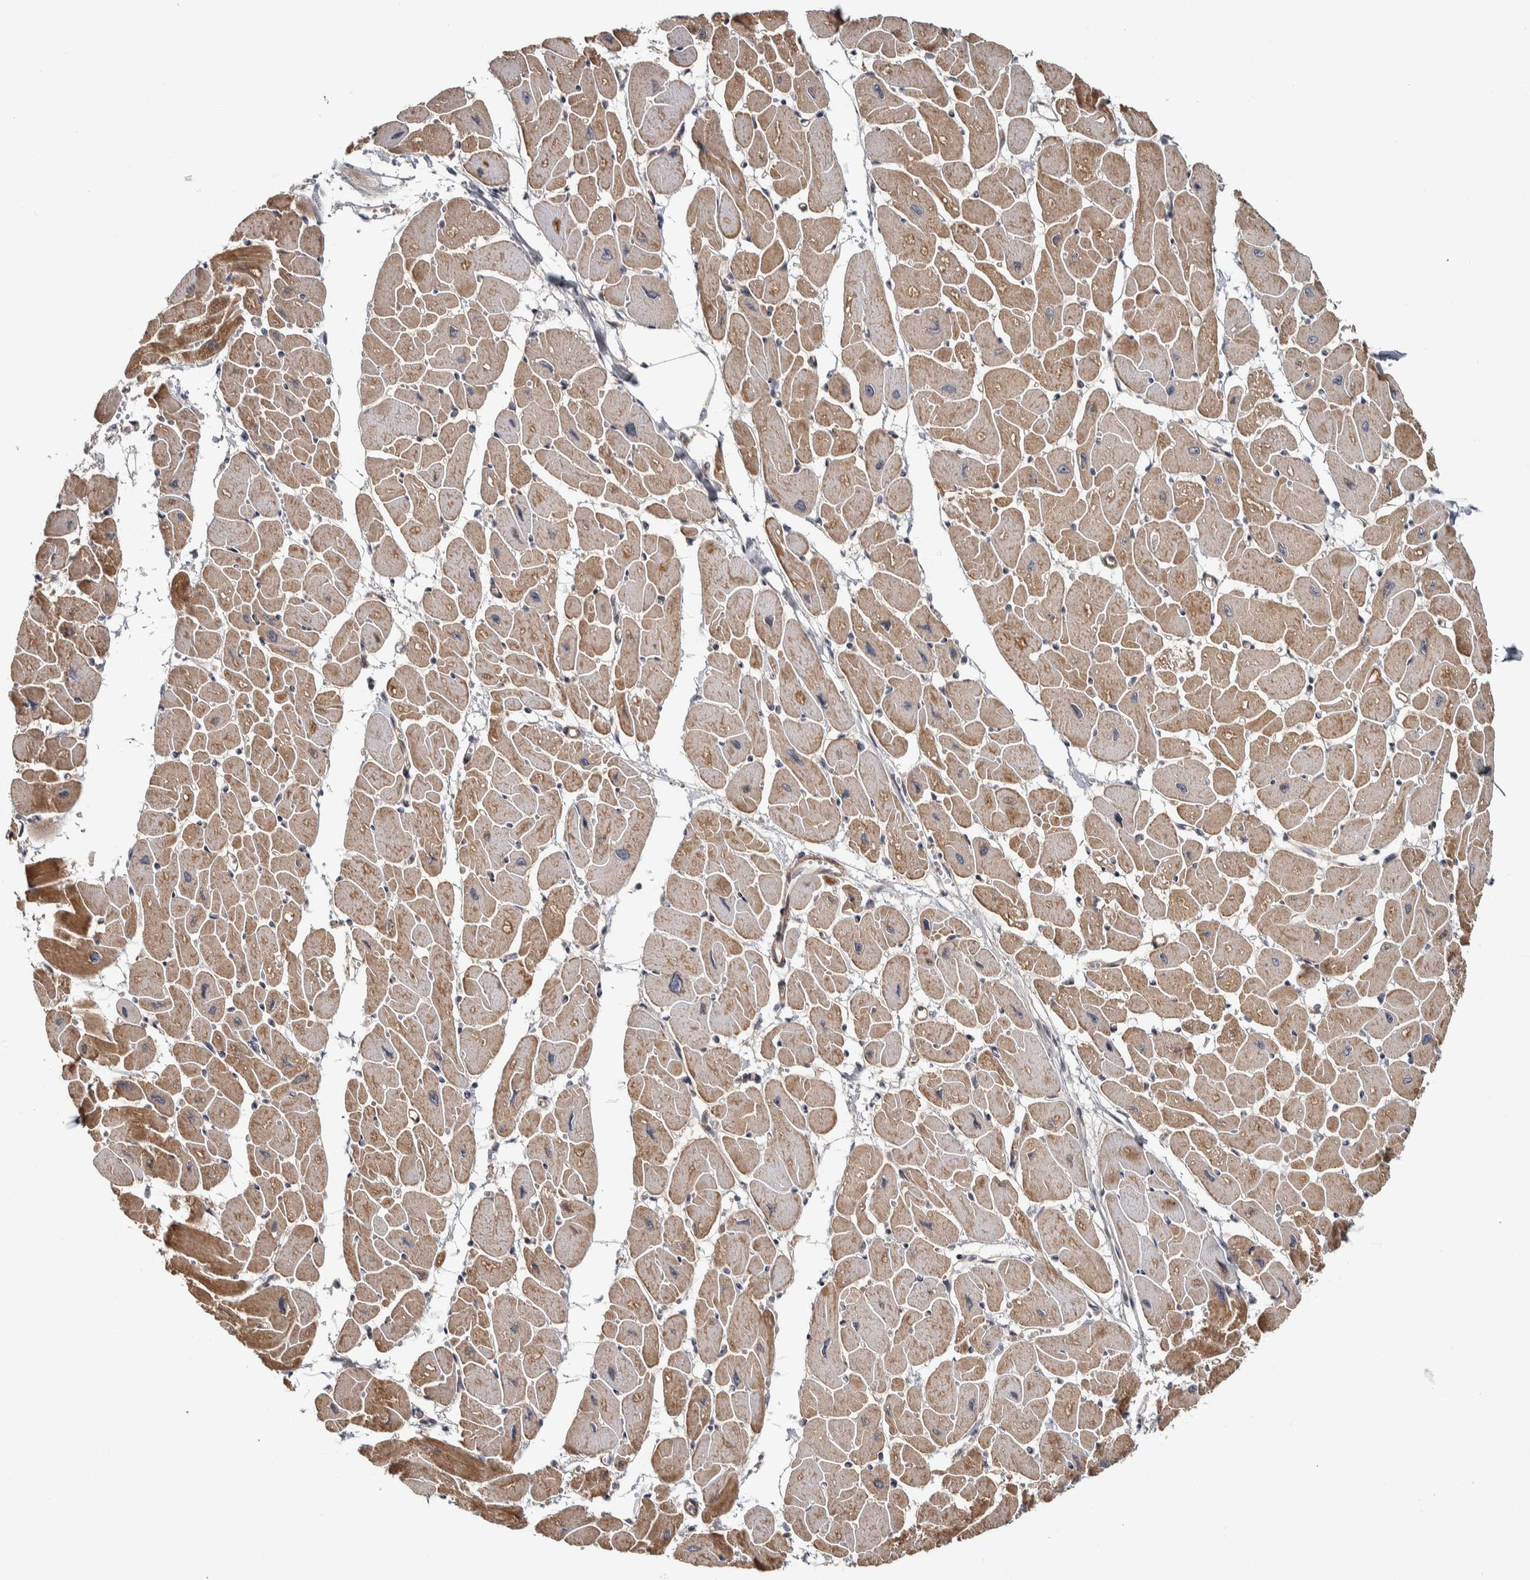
{"staining": {"intensity": "moderate", "quantity": ">75%", "location": "cytoplasmic/membranous"}, "tissue": "heart muscle", "cell_type": "Cardiomyocytes", "image_type": "normal", "snomed": [{"axis": "morphology", "description": "Normal tissue, NOS"}, {"axis": "topography", "description": "Heart"}], "caption": "Immunohistochemistry (IHC) histopathology image of normal heart muscle: human heart muscle stained using IHC displays medium levels of moderate protein expression localized specifically in the cytoplasmic/membranous of cardiomyocytes, appearing as a cytoplasmic/membranous brown color.", "gene": "CHMP4C", "patient": {"sex": "female", "age": 54}}